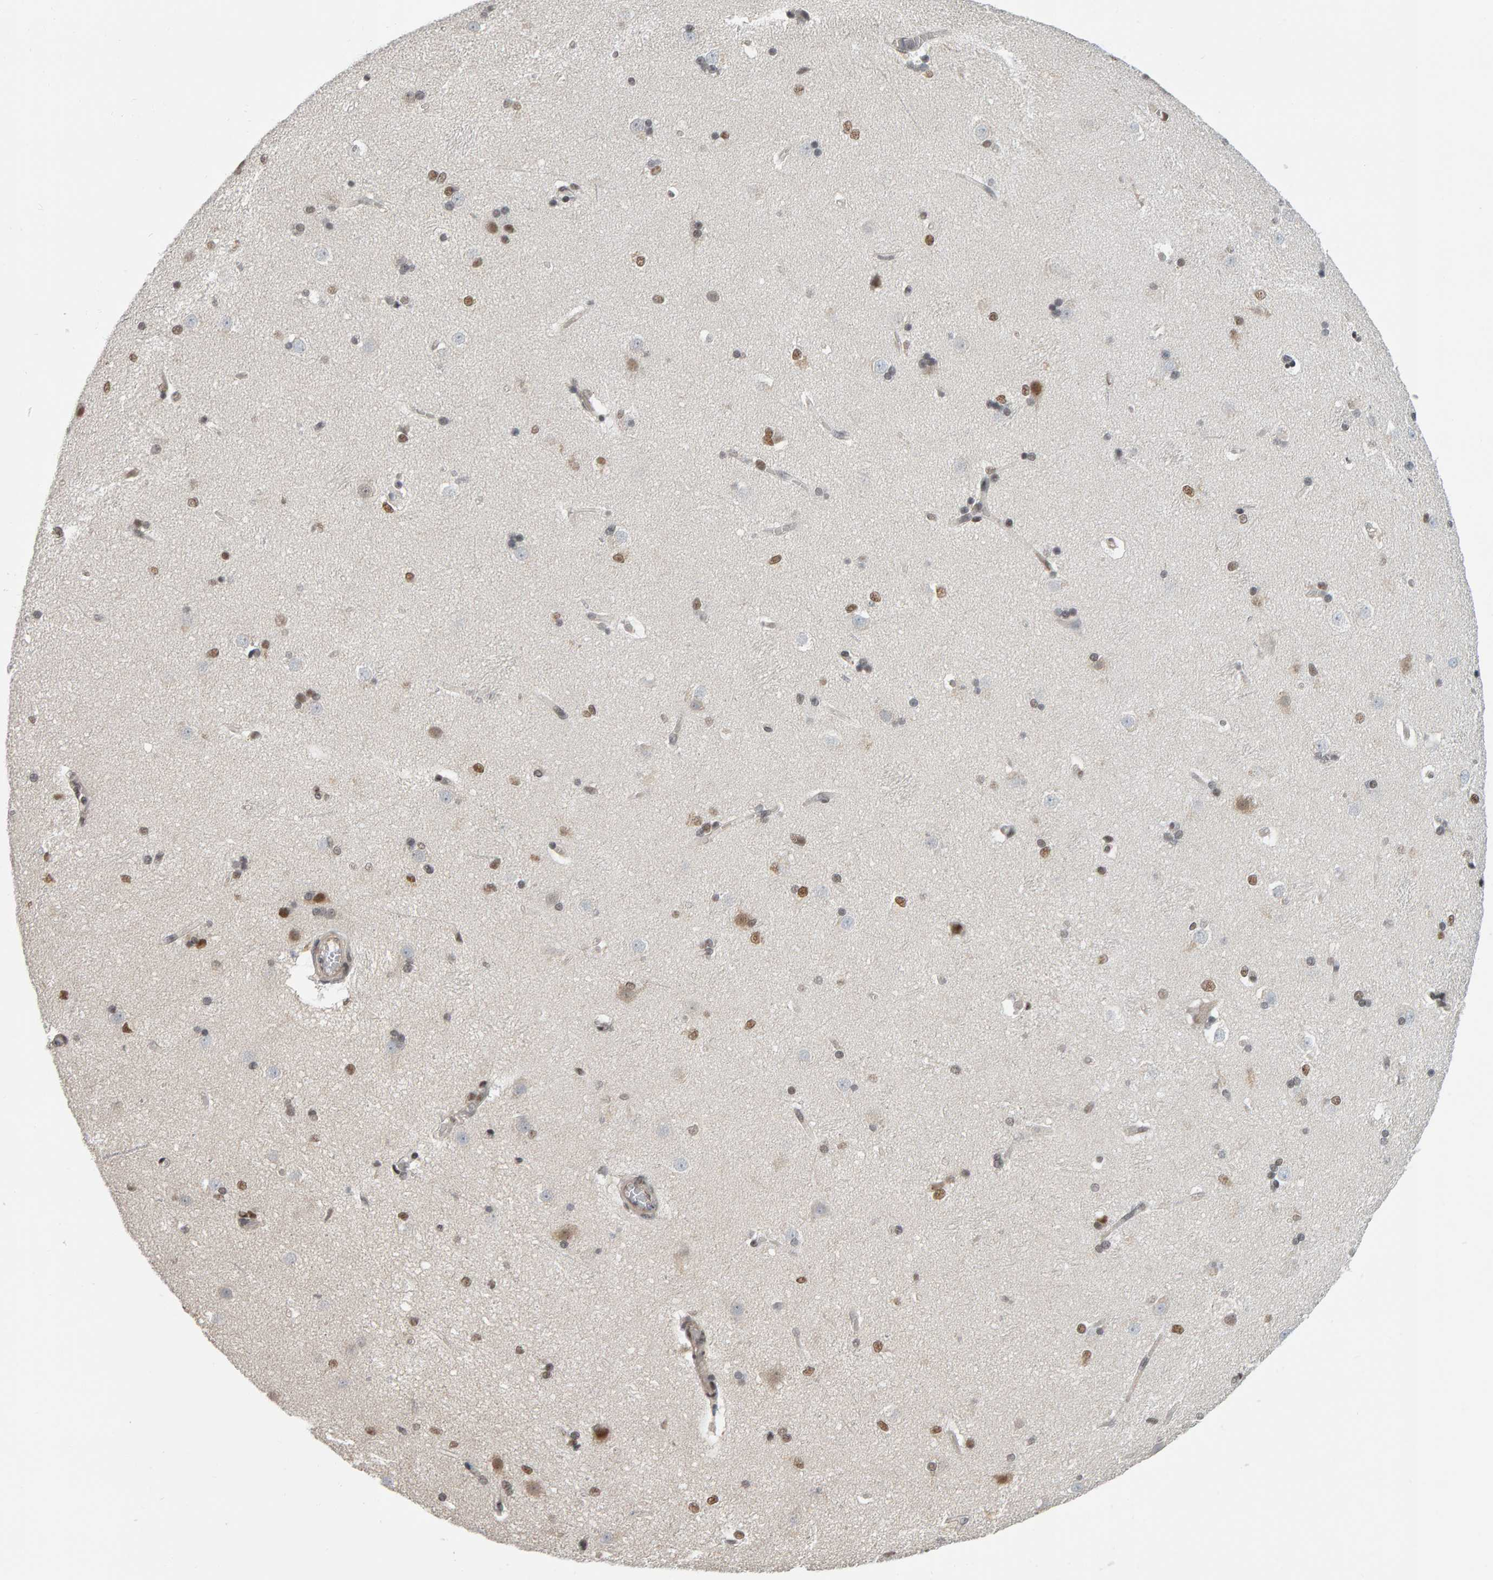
{"staining": {"intensity": "moderate", "quantity": "25%-75%", "location": "nuclear"}, "tissue": "caudate", "cell_type": "Glial cells", "image_type": "normal", "snomed": [{"axis": "morphology", "description": "Normal tissue, NOS"}, {"axis": "topography", "description": "Lateral ventricle wall"}], "caption": "High-magnification brightfield microscopy of normal caudate stained with DAB (brown) and counterstained with hematoxylin (blue). glial cells exhibit moderate nuclear staining is present in about25%-75% of cells.", "gene": "ATF7IP", "patient": {"sex": "female", "age": 19}}